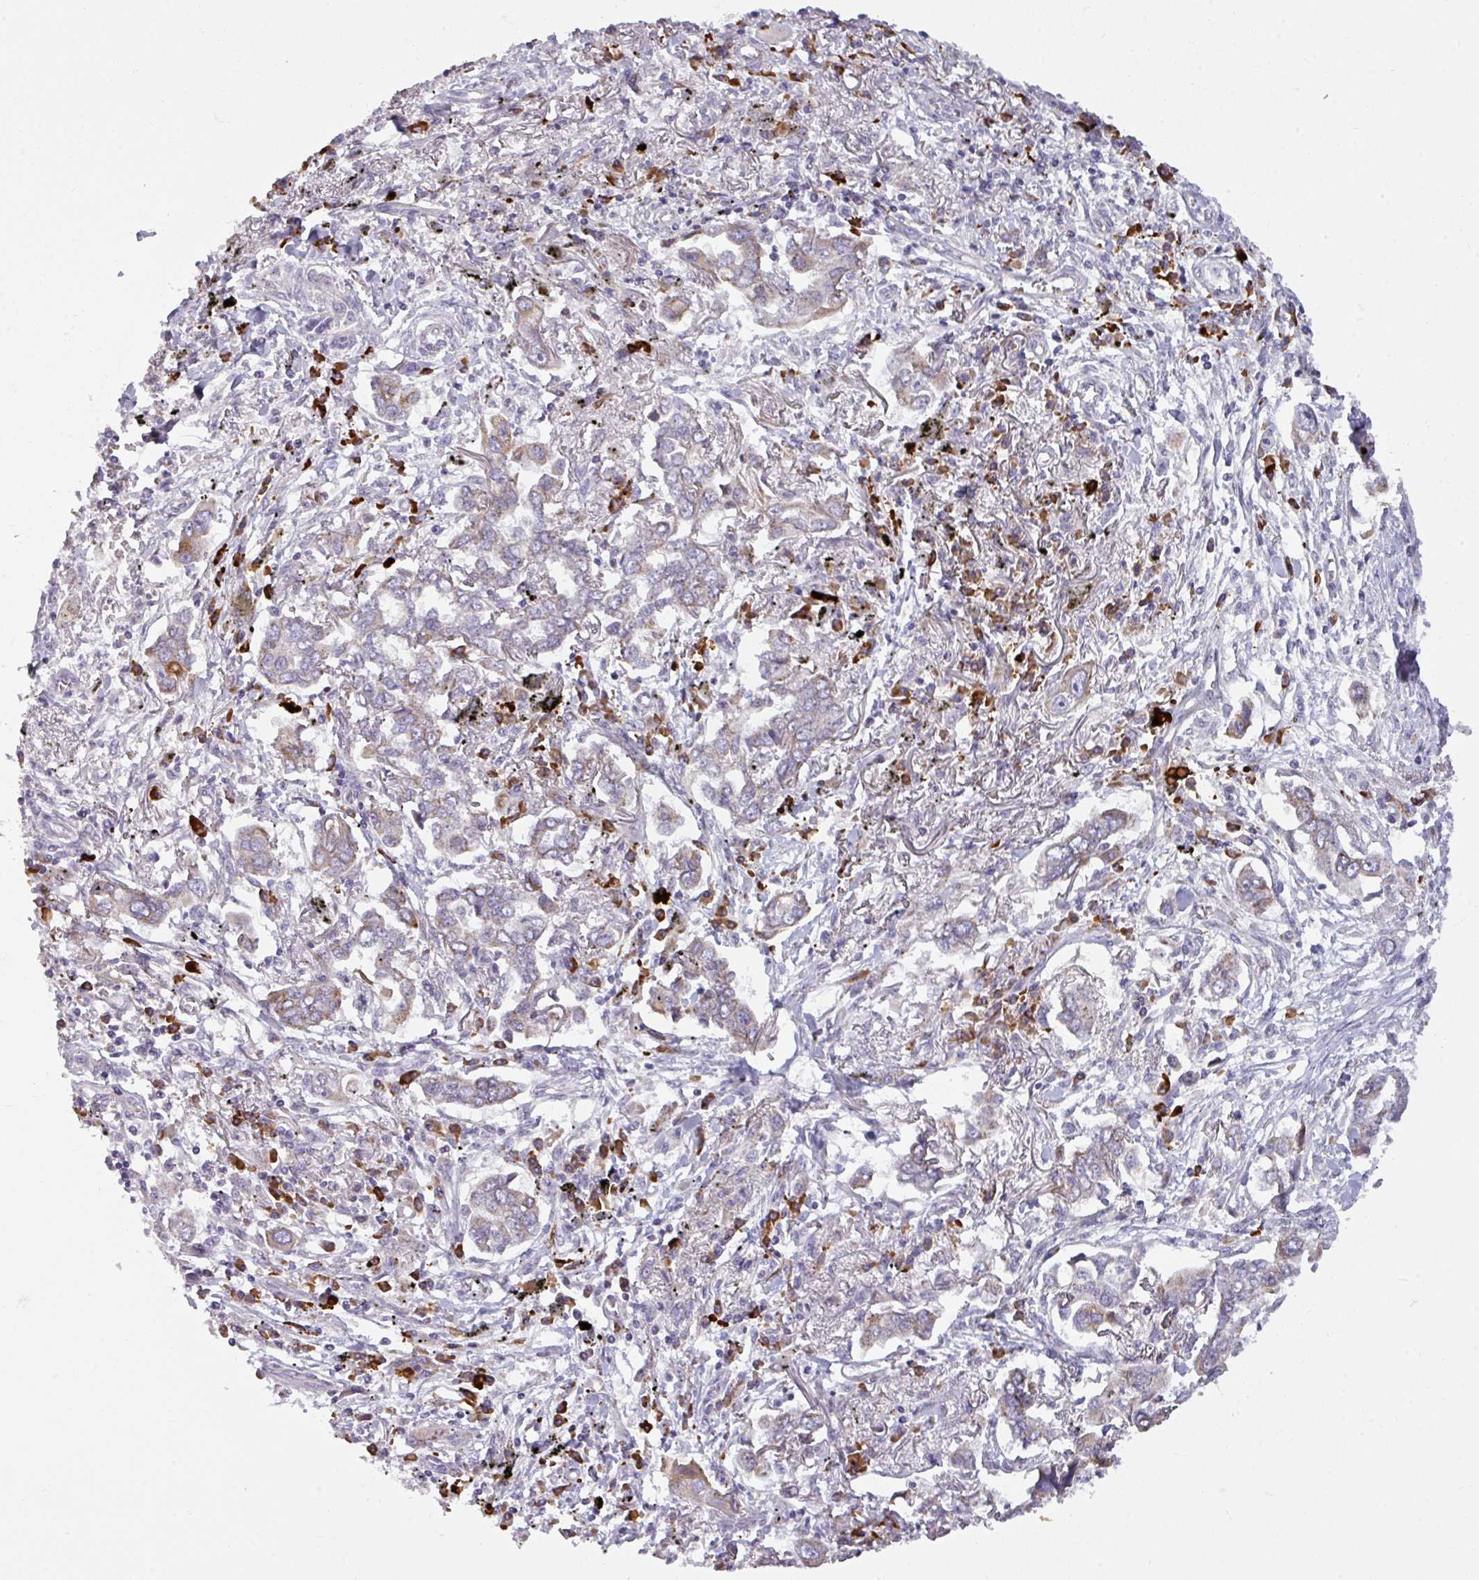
{"staining": {"intensity": "weak", "quantity": "25%-75%", "location": "cytoplasmic/membranous"}, "tissue": "lung cancer", "cell_type": "Tumor cells", "image_type": "cancer", "snomed": [{"axis": "morphology", "description": "Adenocarcinoma, NOS"}, {"axis": "topography", "description": "Lung"}], "caption": "Lung cancer stained with a brown dye exhibits weak cytoplasmic/membranous positive expression in approximately 25%-75% of tumor cells.", "gene": "C2orf68", "patient": {"sex": "male", "age": 76}}